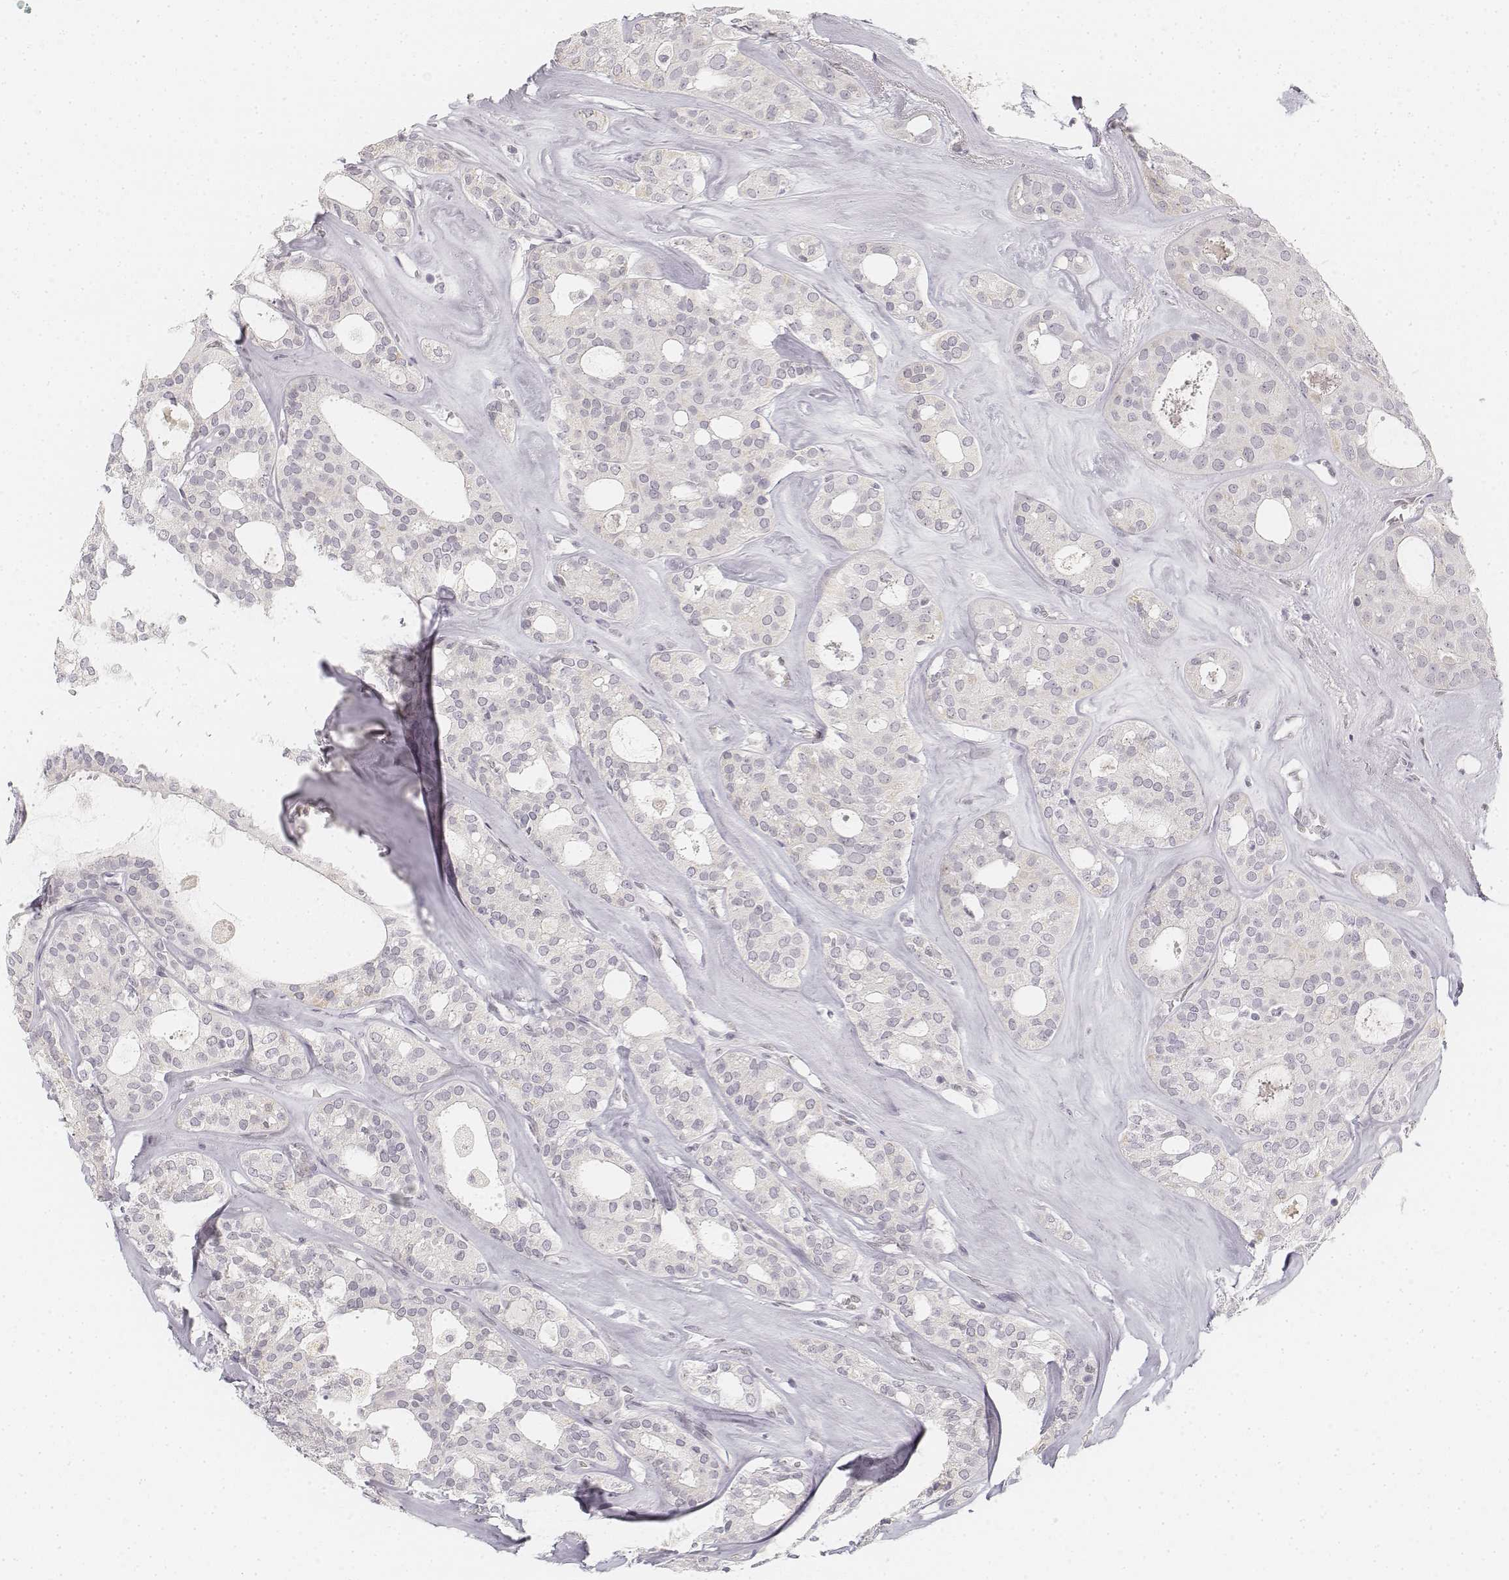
{"staining": {"intensity": "negative", "quantity": "none", "location": "none"}, "tissue": "thyroid cancer", "cell_type": "Tumor cells", "image_type": "cancer", "snomed": [{"axis": "morphology", "description": "Follicular adenoma carcinoma, NOS"}, {"axis": "topography", "description": "Thyroid gland"}], "caption": "Thyroid follicular adenoma carcinoma was stained to show a protein in brown. There is no significant positivity in tumor cells. (DAB immunohistochemistry (IHC), high magnification).", "gene": "KRTAP2-1", "patient": {"sex": "male", "age": 75}}